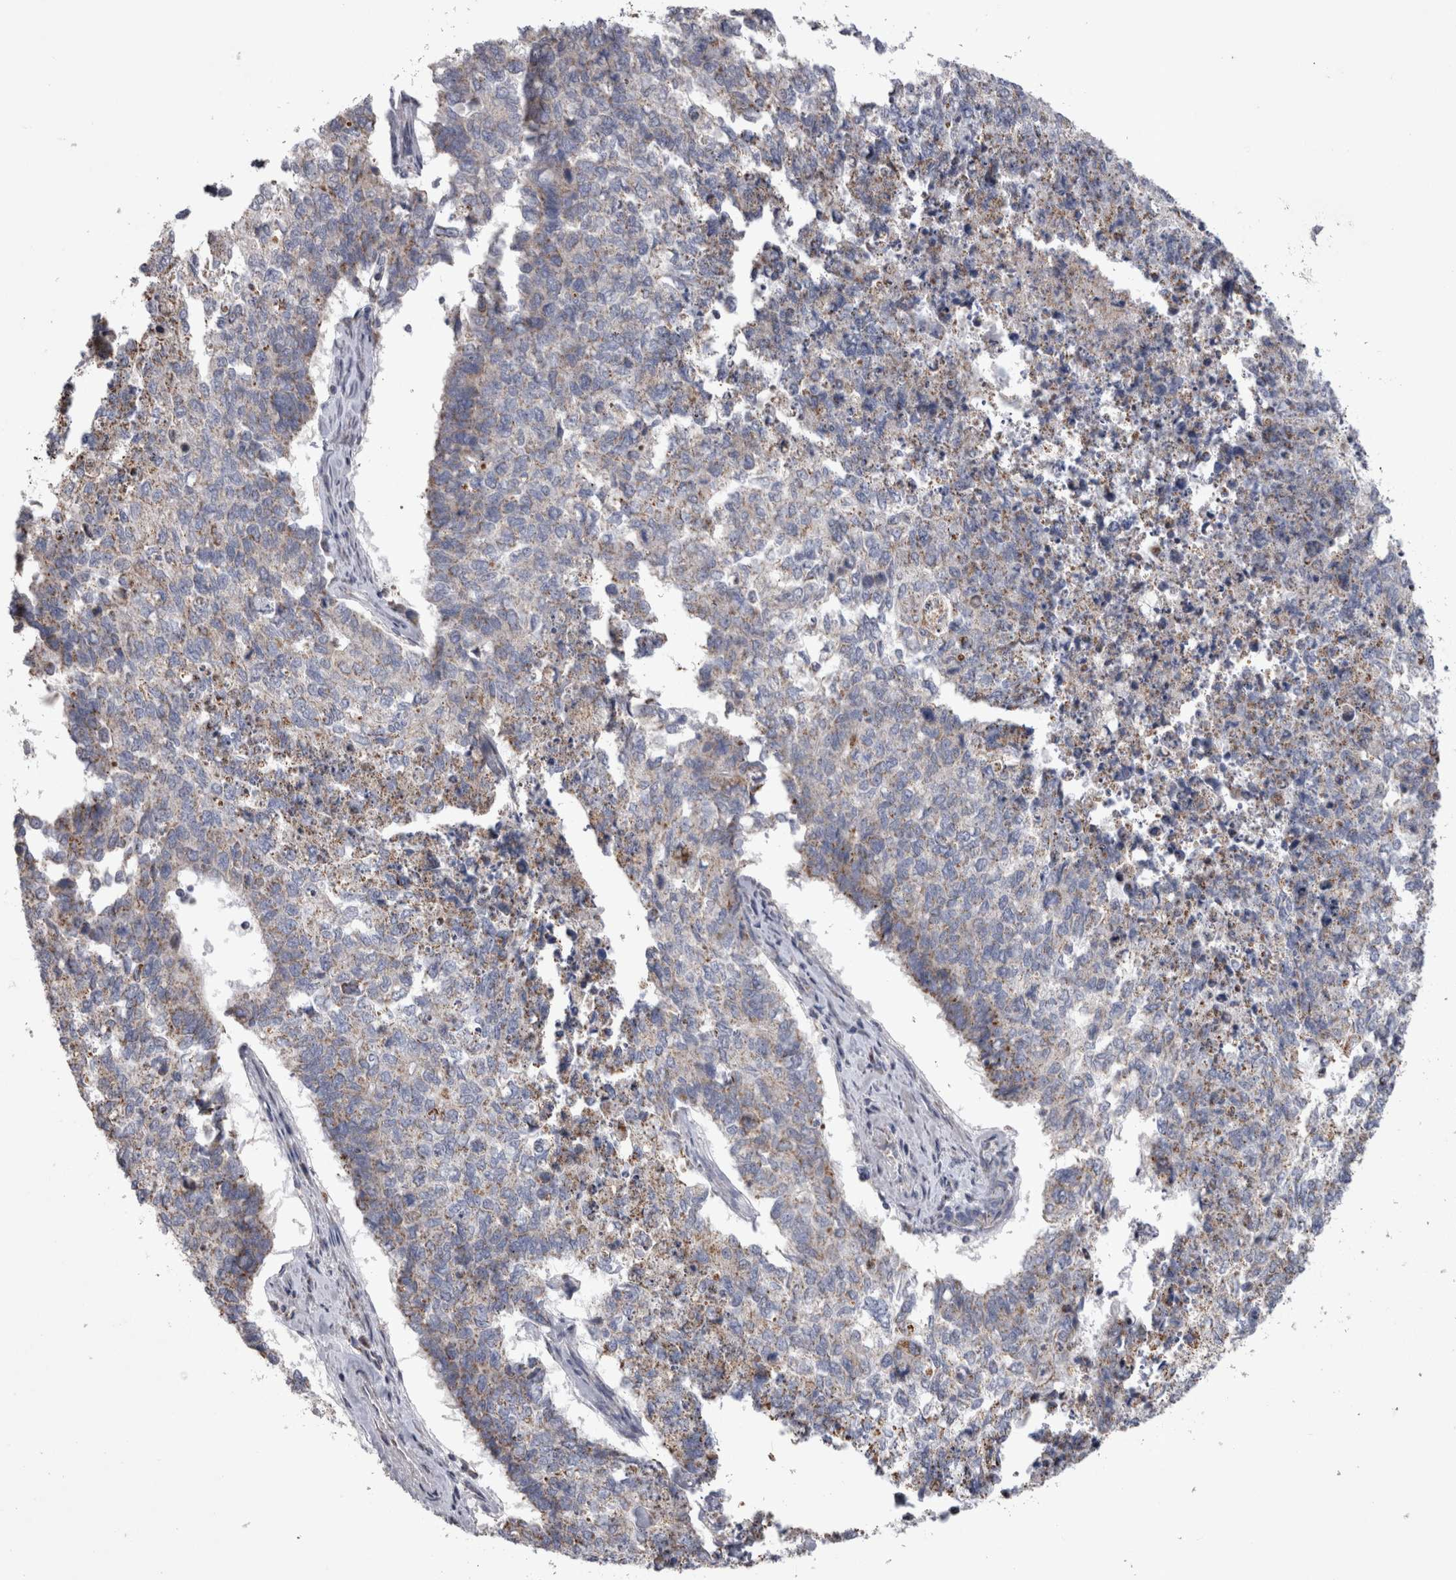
{"staining": {"intensity": "weak", "quantity": "25%-75%", "location": "cytoplasmic/membranous"}, "tissue": "cervical cancer", "cell_type": "Tumor cells", "image_type": "cancer", "snomed": [{"axis": "morphology", "description": "Squamous cell carcinoma, NOS"}, {"axis": "topography", "description": "Cervix"}], "caption": "Protein expression analysis of cervical cancer demonstrates weak cytoplasmic/membranous positivity in about 25%-75% of tumor cells. The staining is performed using DAB (3,3'-diaminobenzidine) brown chromogen to label protein expression. The nuclei are counter-stained blue using hematoxylin.", "gene": "HDHD3", "patient": {"sex": "female", "age": 63}}